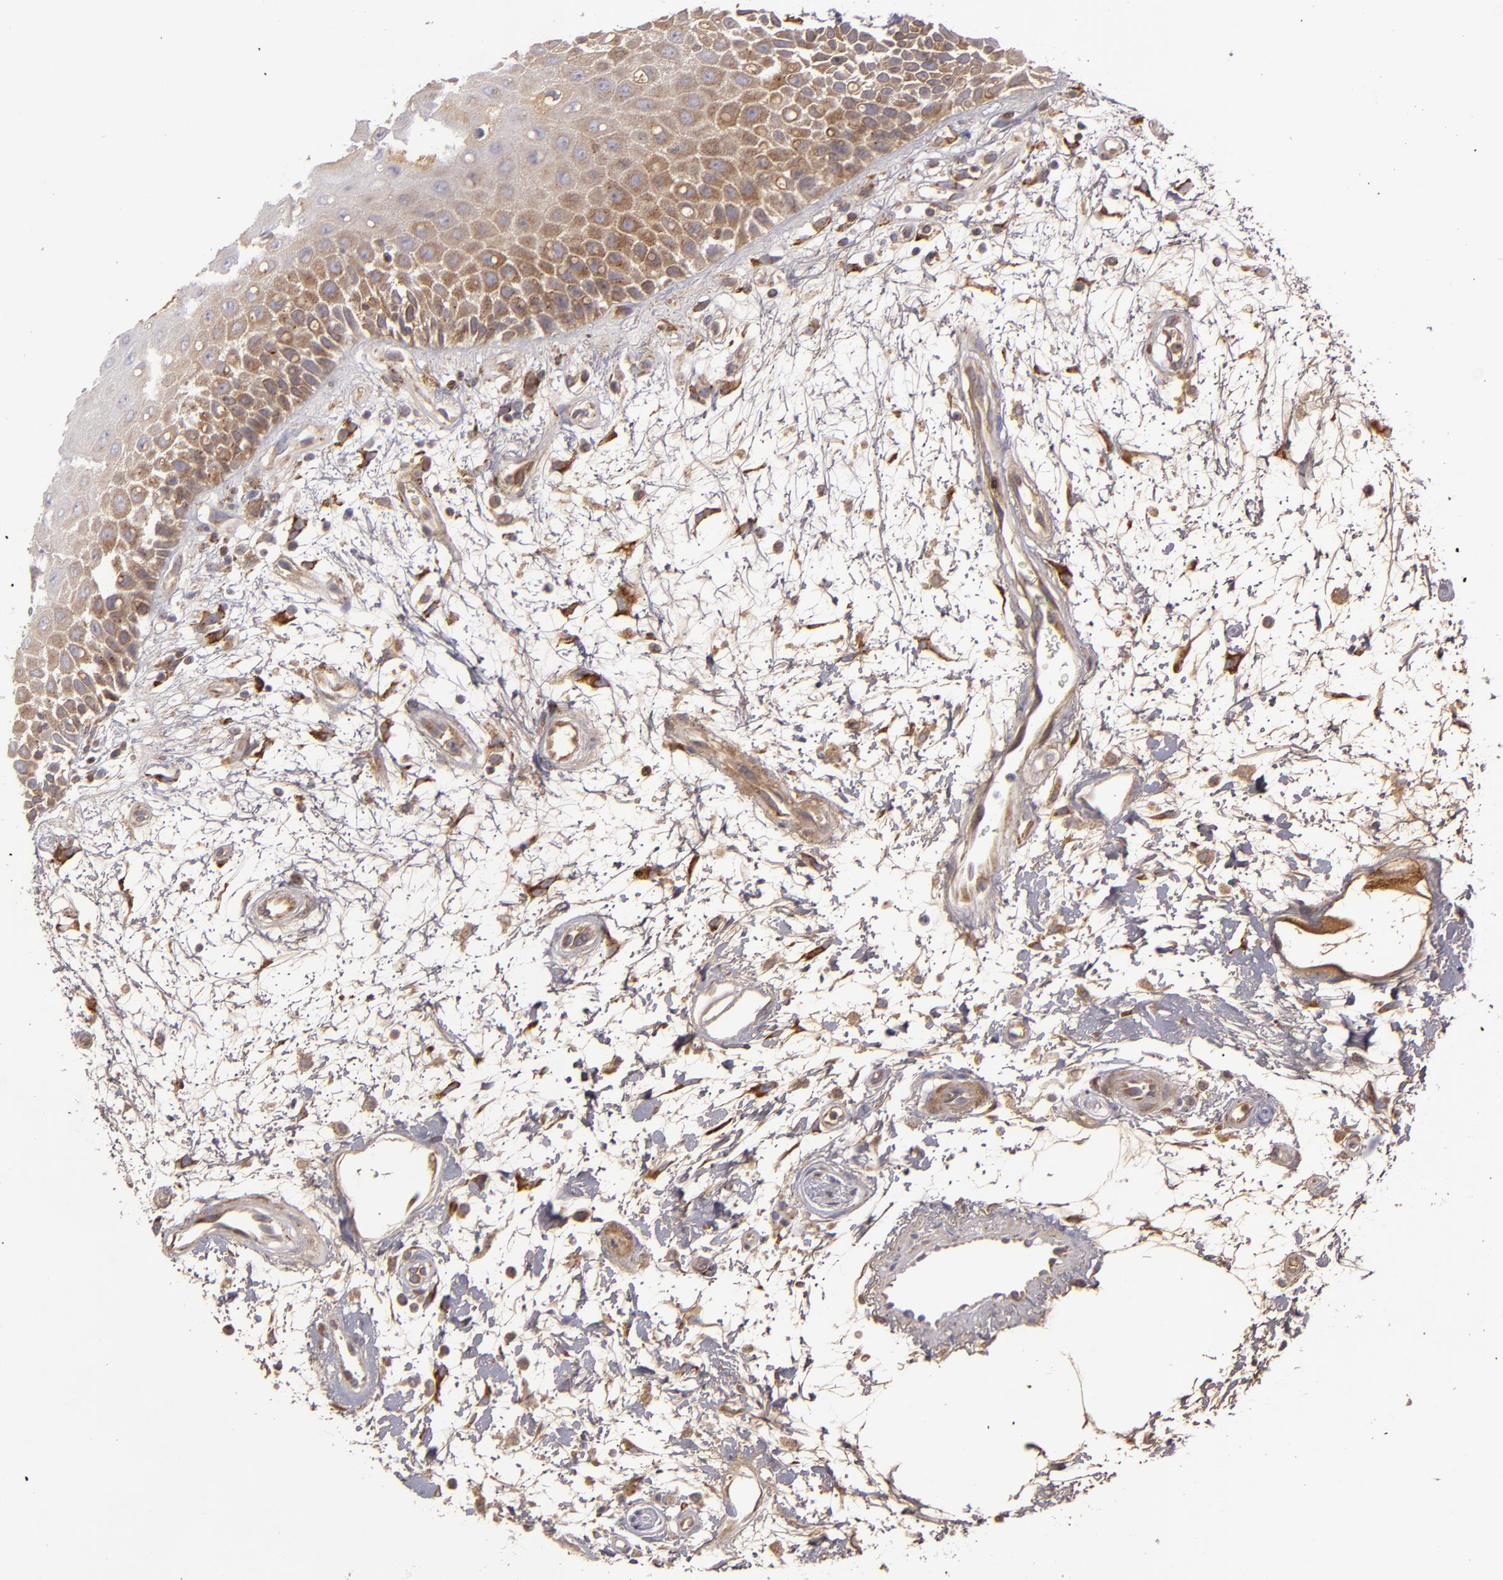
{"staining": {"intensity": "moderate", "quantity": ">75%", "location": "cytoplasmic/membranous"}, "tissue": "oral mucosa", "cell_type": "Squamous epithelial cells", "image_type": "normal", "snomed": [{"axis": "morphology", "description": "Normal tissue, NOS"}, {"axis": "morphology", "description": "Squamous cell carcinoma, NOS"}, {"axis": "topography", "description": "Skeletal muscle"}, {"axis": "topography", "description": "Oral tissue"}, {"axis": "topography", "description": "Head-Neck"}], "caption": "Human oral mucosa stained with a brown dye exhibits moderate cytoplasmic/membranous positive staining in about >75% of squamous epithelial cells.", "gene": "CFB", "patient": {"sex": "female", "age": 84}}